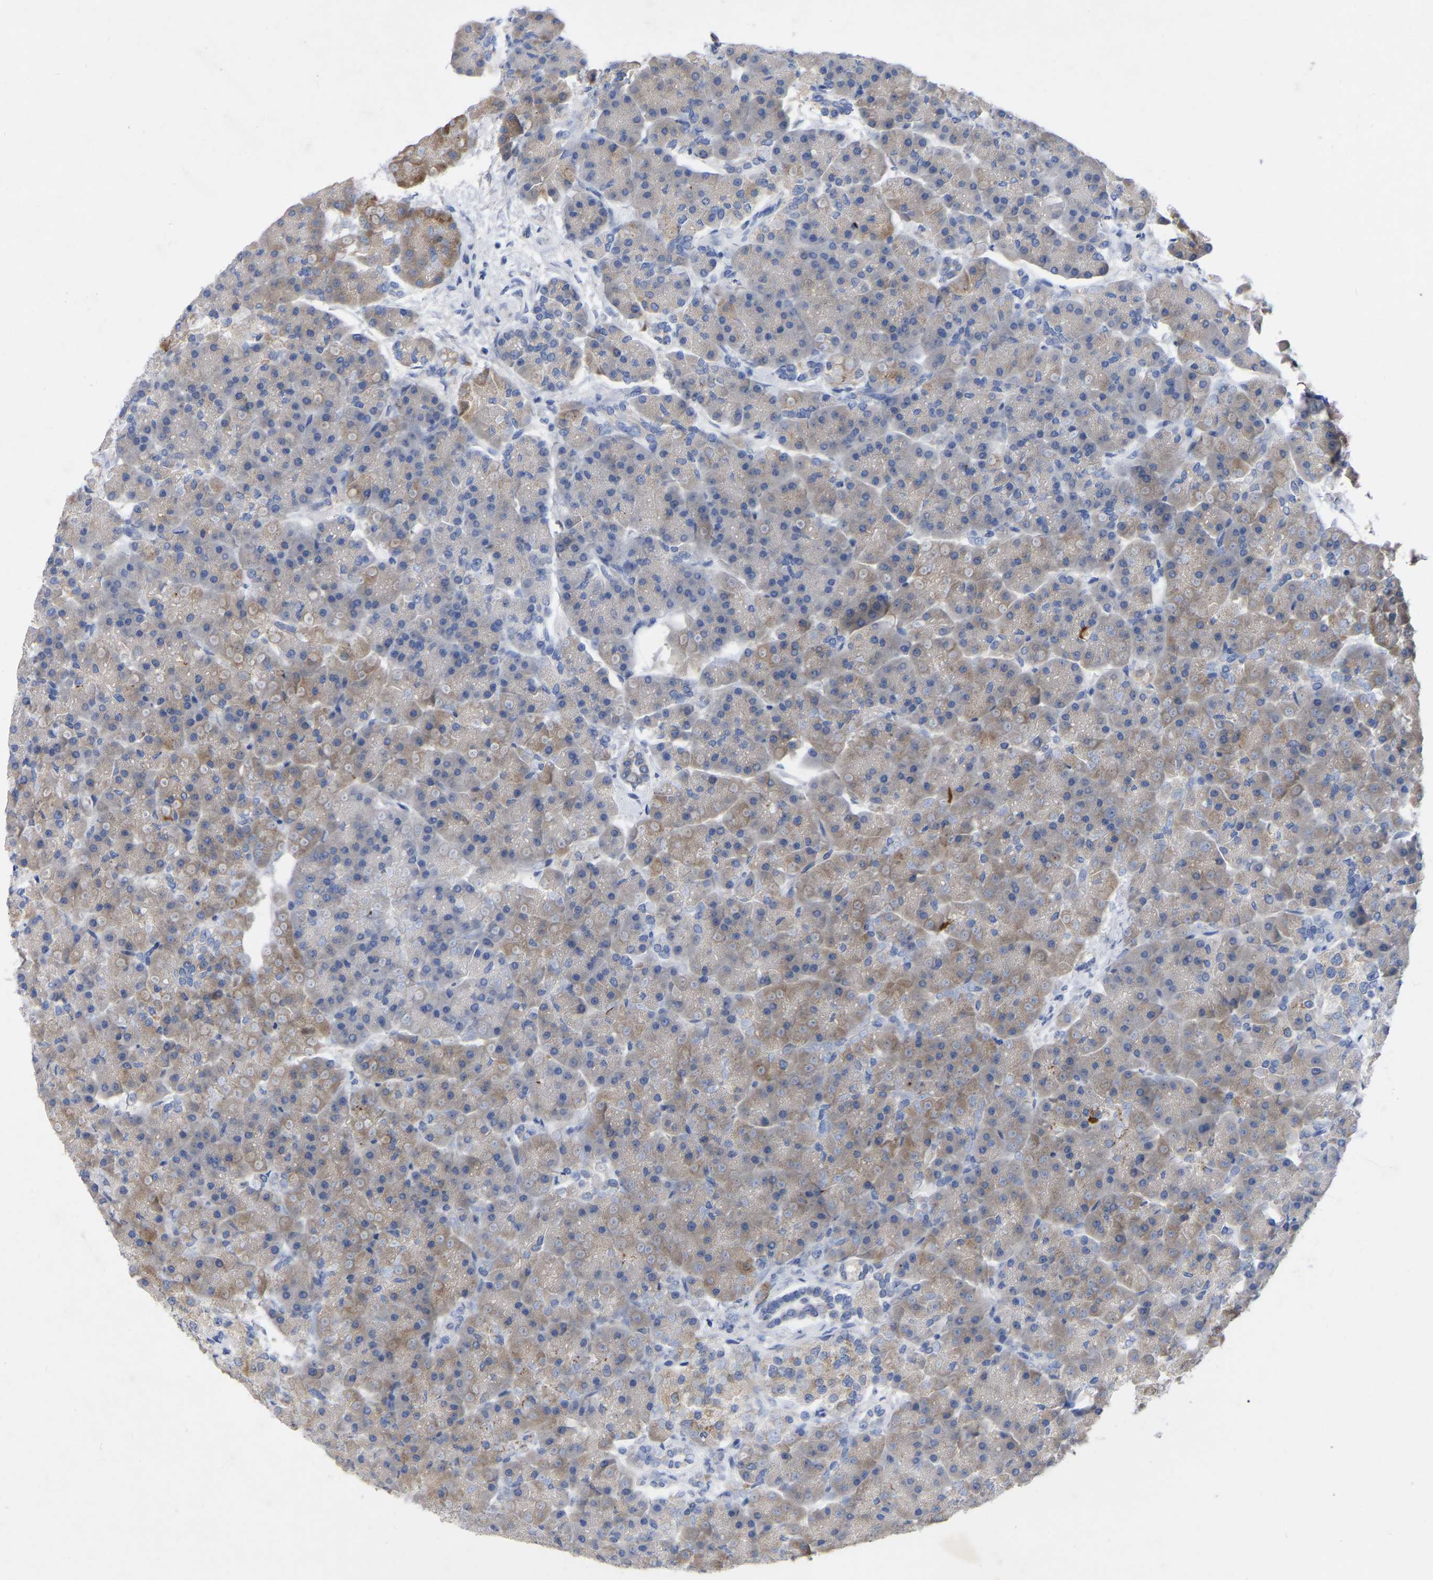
{"staining": {"intensity": "weak", "quantity": "25%-75%", "location": "cytoplasmic/membranous"}, "tissue": "pancreas", "cell_type": "Exocrine glandular cells", "image_type": "normal", "snomed": [{"axis": "morphology", "description": "Normal tissue, NOS"}, {"axis": "topography", "description": "Pancreas"}], "caption": "Immunohistochemistry staining of normal pancreas, which reveals low levels of weak cytoplasmic/membranous positivity in approximately 25%-75% of exocrine glandular cells indicating weak cytoplasmic/membranous protein expression. The staining was performed using DAB (3,3'-diaminobenzidine) (brown) for protein detection and nuclei were counterstained in hematoxylin (blue).", "gene": "STRIP2", "patient": {"sex": "female", "age": 70}}